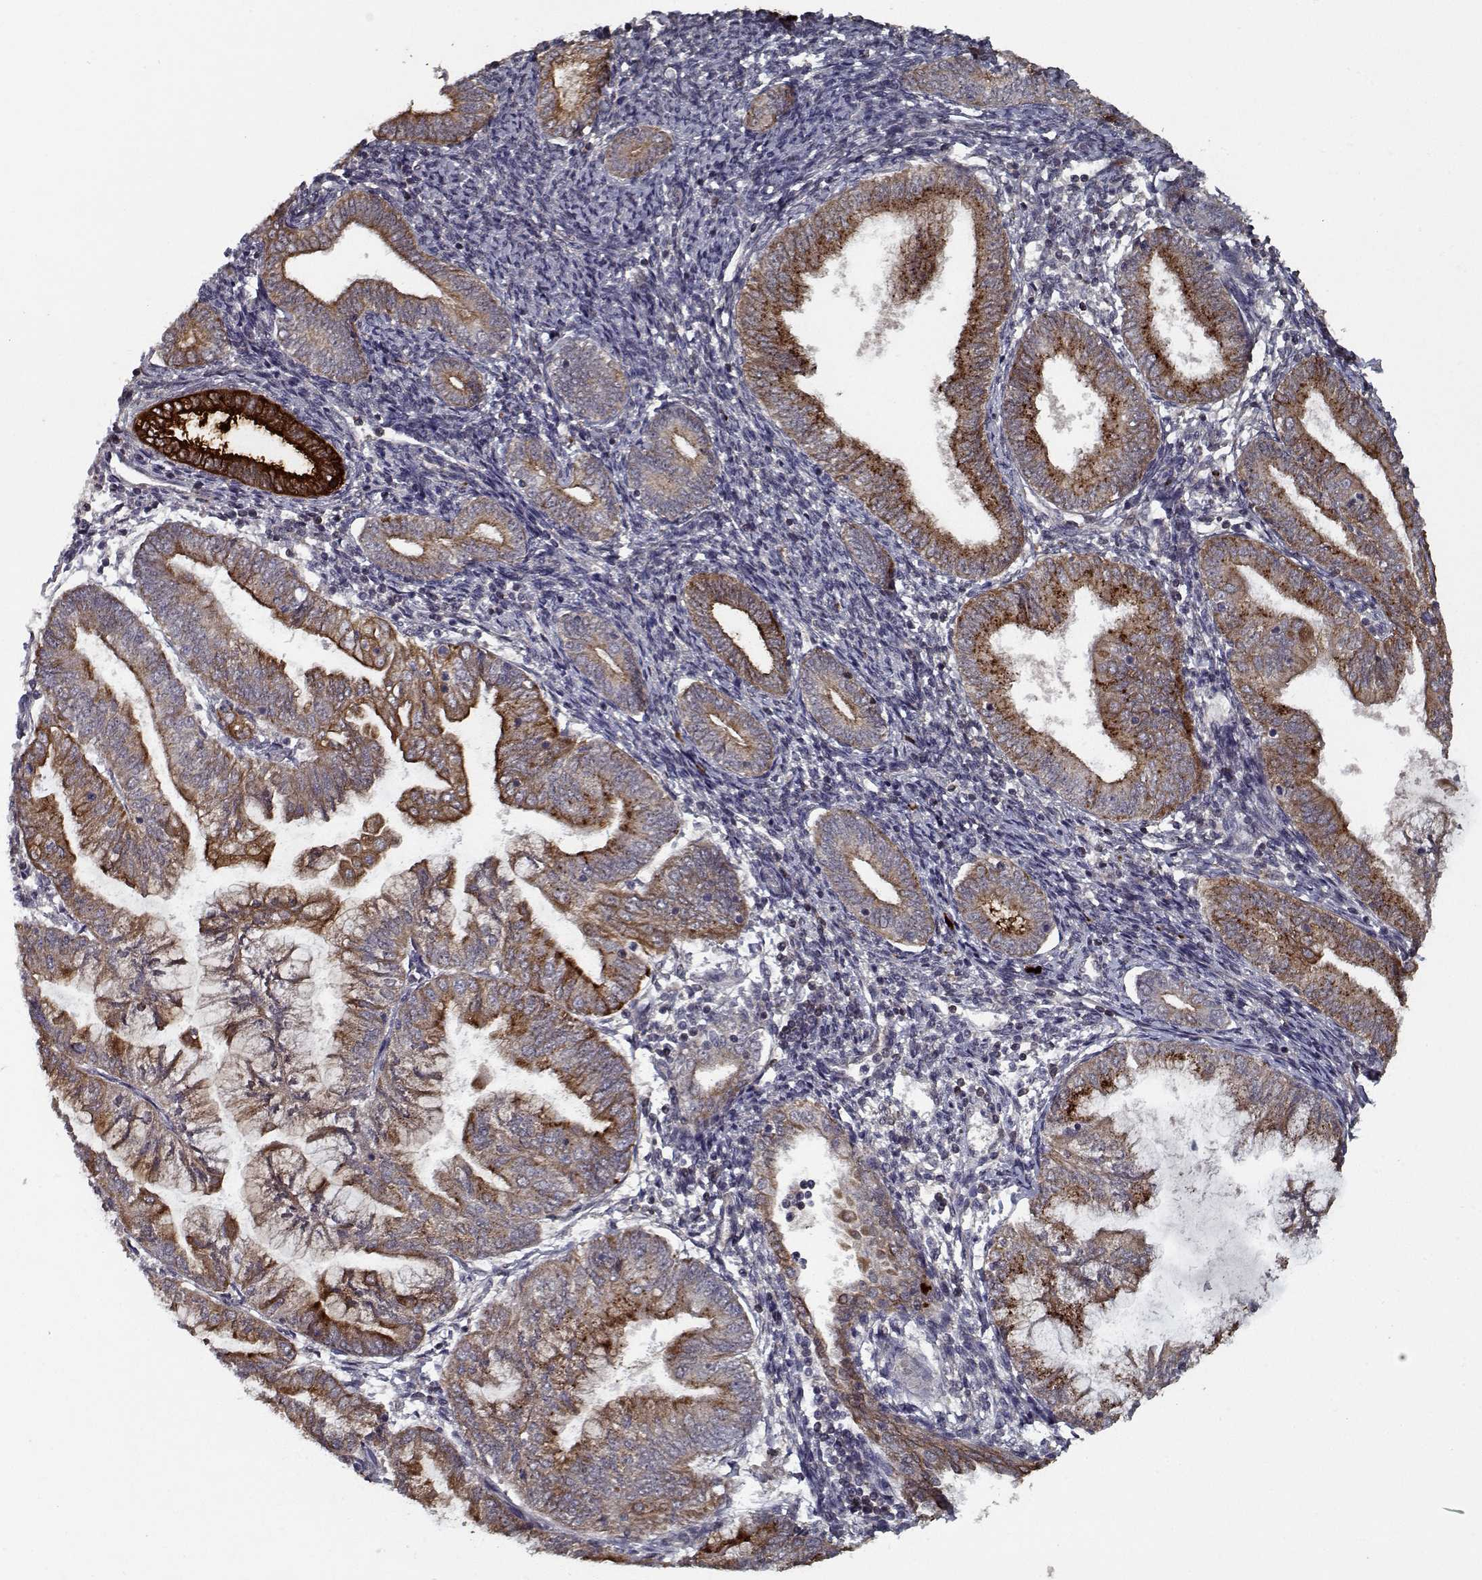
{"staining": {"intensity": "strong", "quantity": "25%-75%", "location": "cytoplasmic/membranous"}, "tissue": "endometrial cancer", "cell_type": "Tumor cells", "image_type": "cancer", "snomed": [{"axis": "morphology", "description": "Adenocarcinoma, NOS"}, {"axis": "topography", "description": "Endometrium"}], "caption": "Brown immunohistochemical staining in endometrial adenocarcinoma demonstrates strong cytoplasmic/membranous staining in approximately 25%-75% of tumor cells. (DAB = brown stain, brightfield microscopy at high magnification).", "gene": "NLK", "patient": {"sex": "female", "age": 55}}